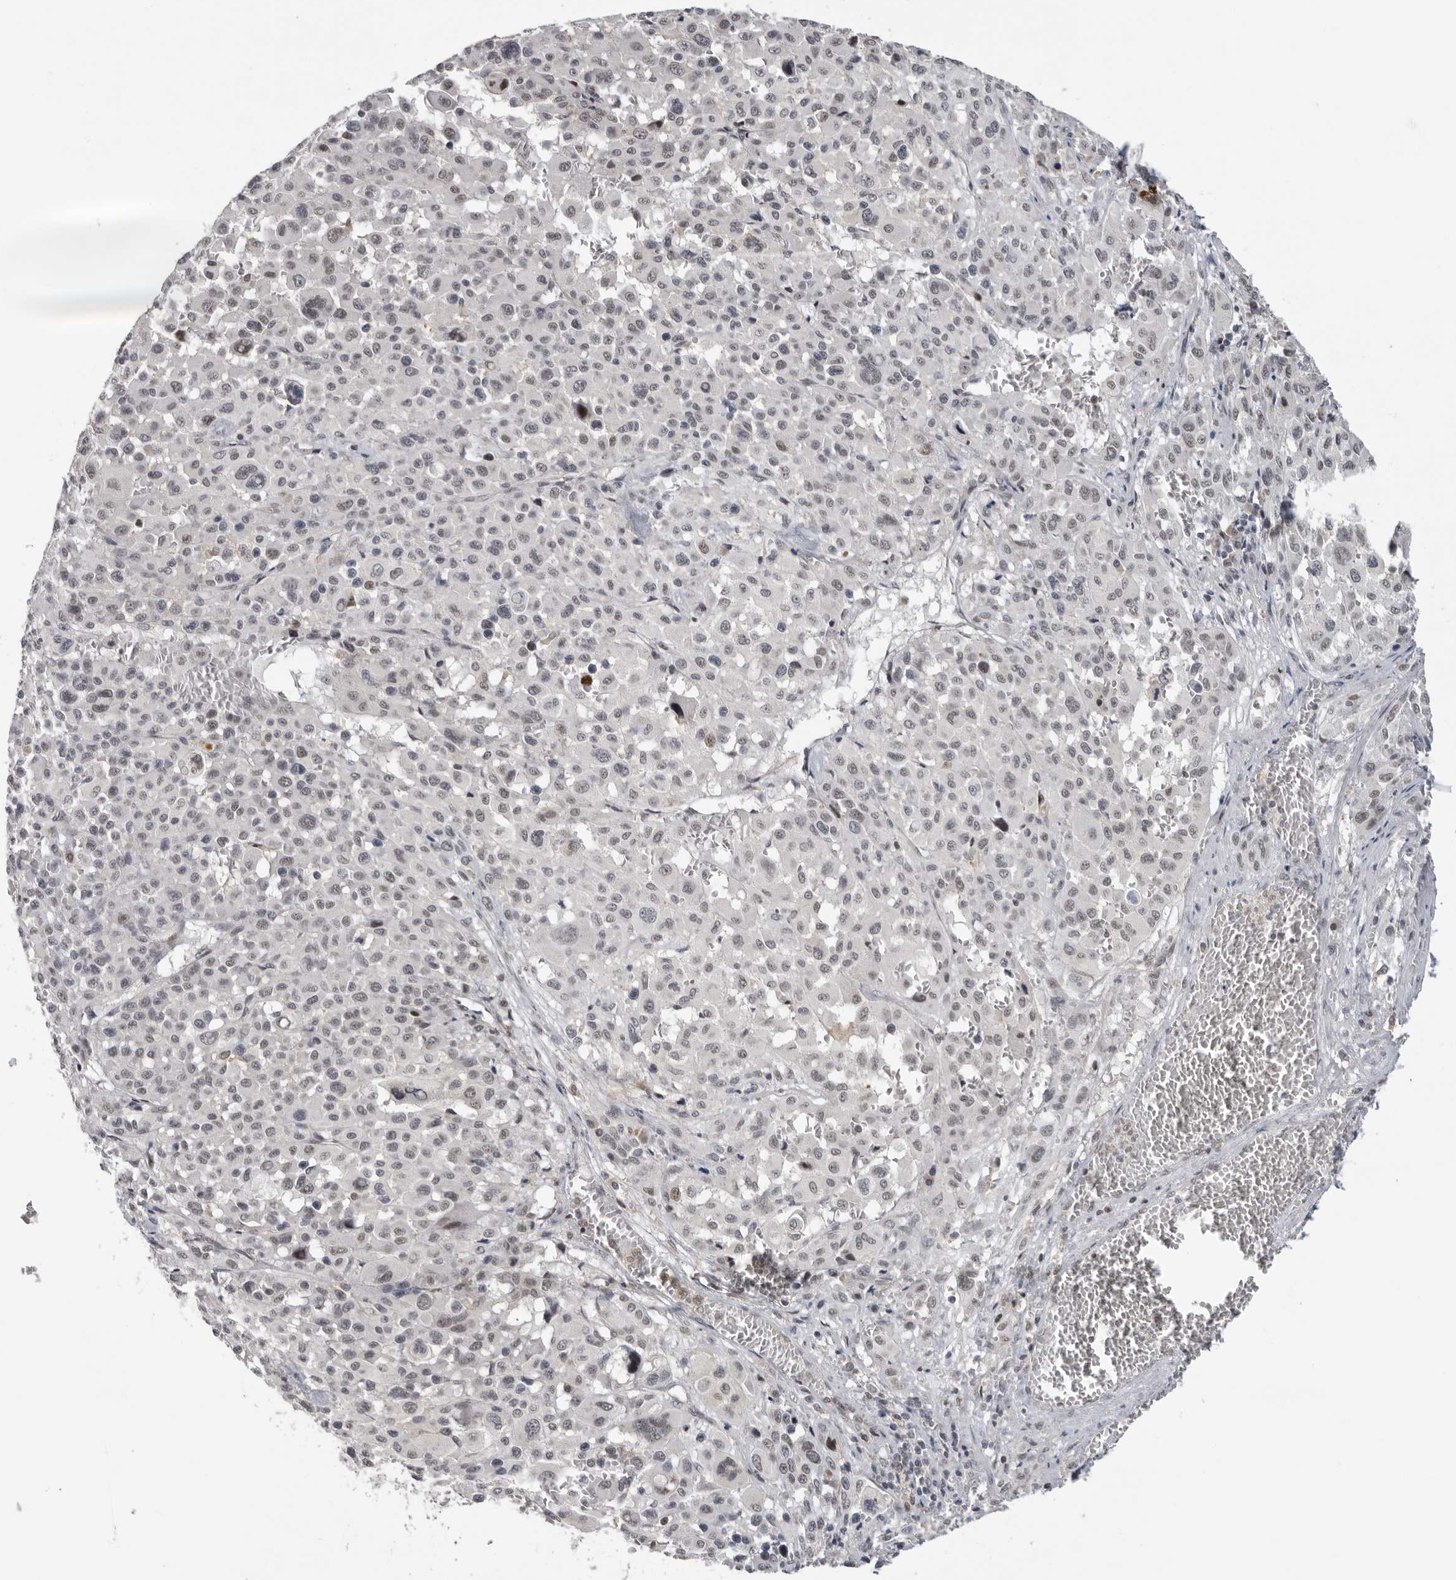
{"staining": {"intensity": "negative", "quantity": "none", "location": "none"}, "tissue": "melanoma", "cell_type": "Tumor cells", "image_type": "cancer", "snomed": [{"axis": "morphology", "description": "Malignant melanoma, Metastatic site"}, {"axis": "topography", "description": "Skin"}], "caption": "A histopathology image of human melanoma is negative for staining in tumor cells.", "gene": "KIF2B", "patient": {"sex": "female", "age": 74}}